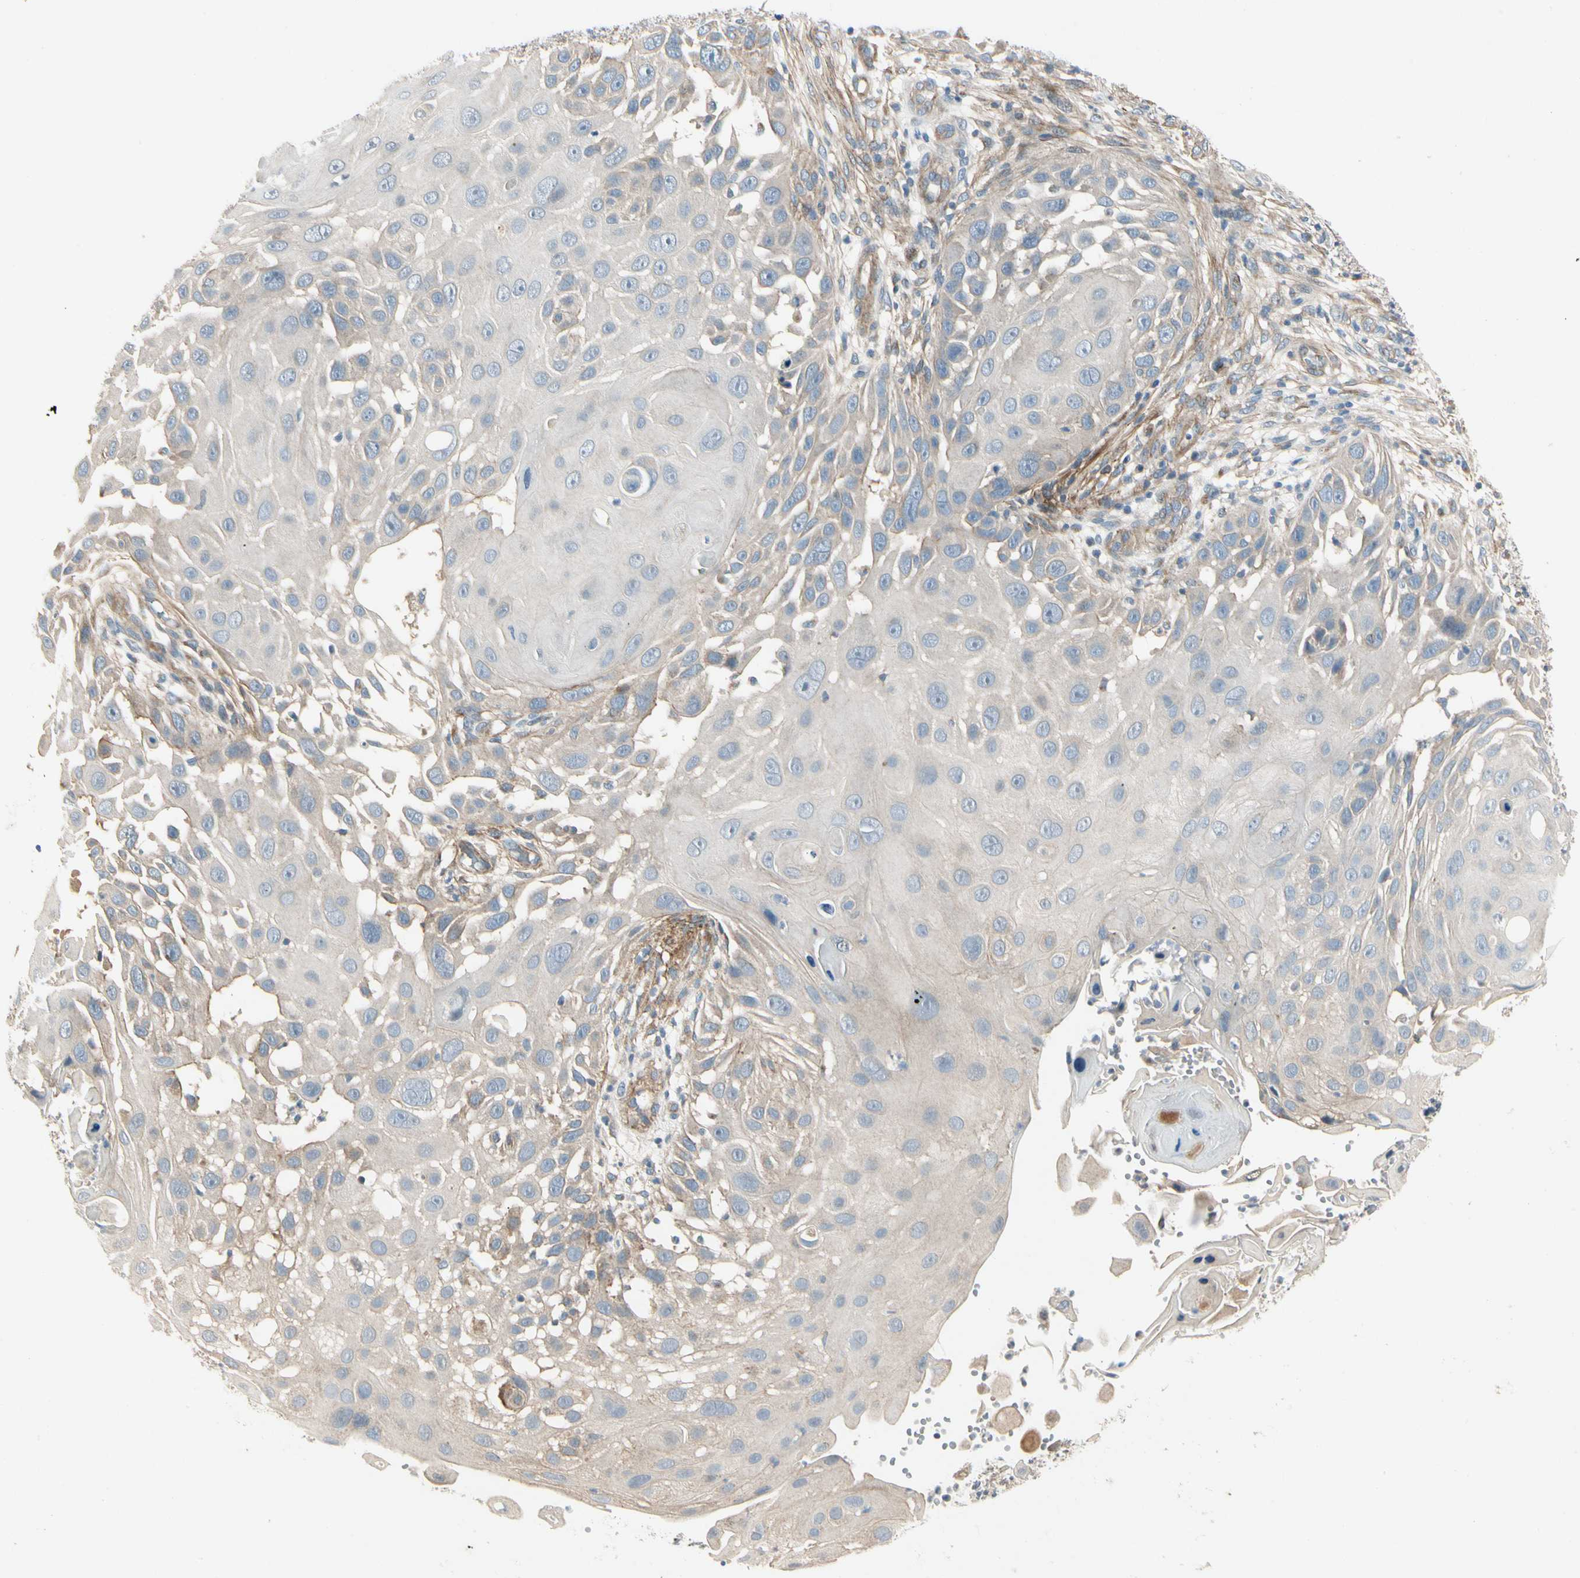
{"staining": {"intensity": "moderate", "quantity": "<25%", "location": "cytoplasmic/membranous"}, "tissue": "skin cancer", "cell_type": "Tumor cells", "image_type": "cancer", "snomed": [{"axis": "morphology", "description": "Squamous cell carcinoma, NOS"}, {"axis": "topography", "description": "Skin"}], "caption": "Immunohistochemical staining of human skin cancer (squamous cell carcinoma) reveals low levels of moderate cytoplasmic/membranous positivity in approximately <25% of tumor cells. The staining was performed using DAB, with brown indicating positive protein expression. Nuclei are stained blue with hematoxylin.", "gene": "ABCA3", "patient": {"sex": "female", "age": 44}}